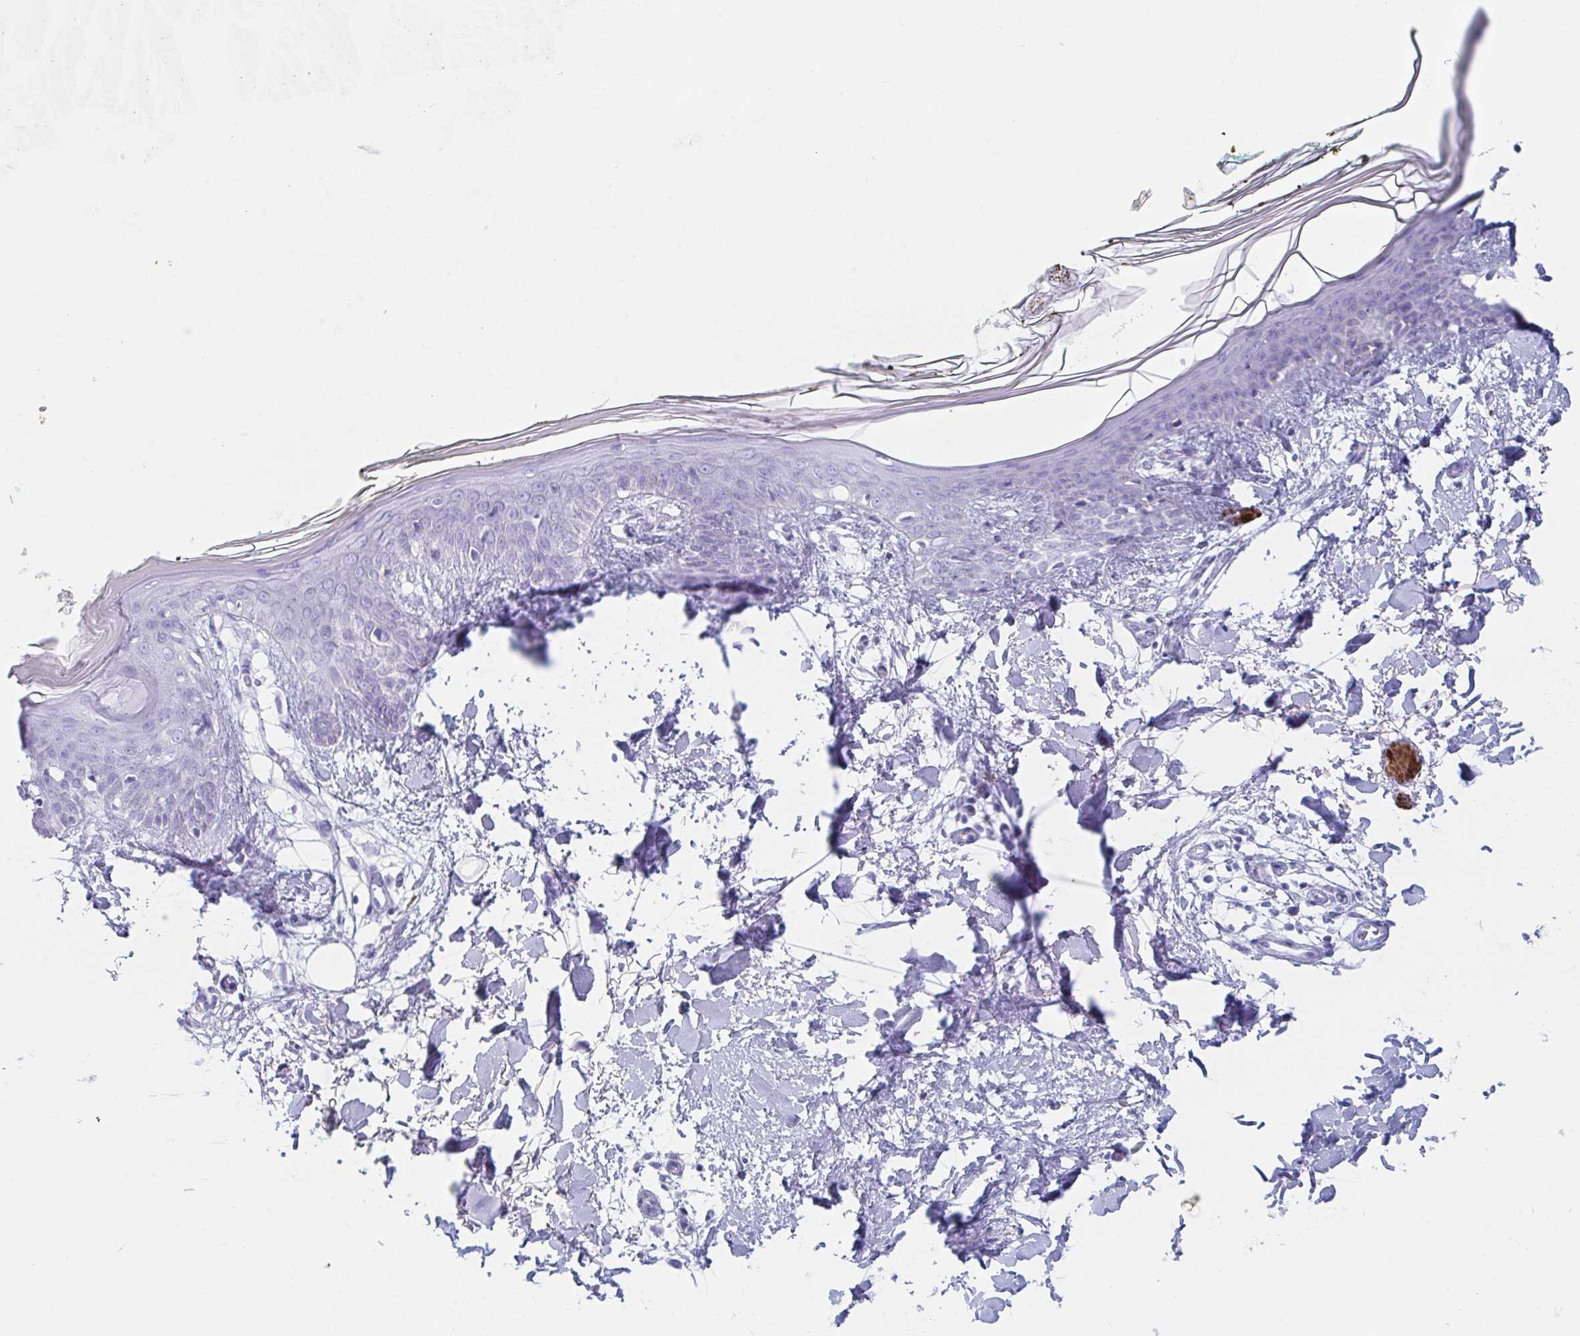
{"staining": {"intensity": "negative", "quantity": "none", "location": "none"}, "tissue": "skin", "cell_type": "Fibroblasts", "image_type": "normal", "snomed": [{"axis": "morphology", "description": "Normal tissue, NOS"}, {"axis": "topography", "description": "Skin"}], "caption": "Immunohistochemistry image of normal human skin stained for a protein (brown), which displays no positivity in fibroblasts.", "gene": "TAS2R41", "patient": {"sex": "female", "age": 34}}